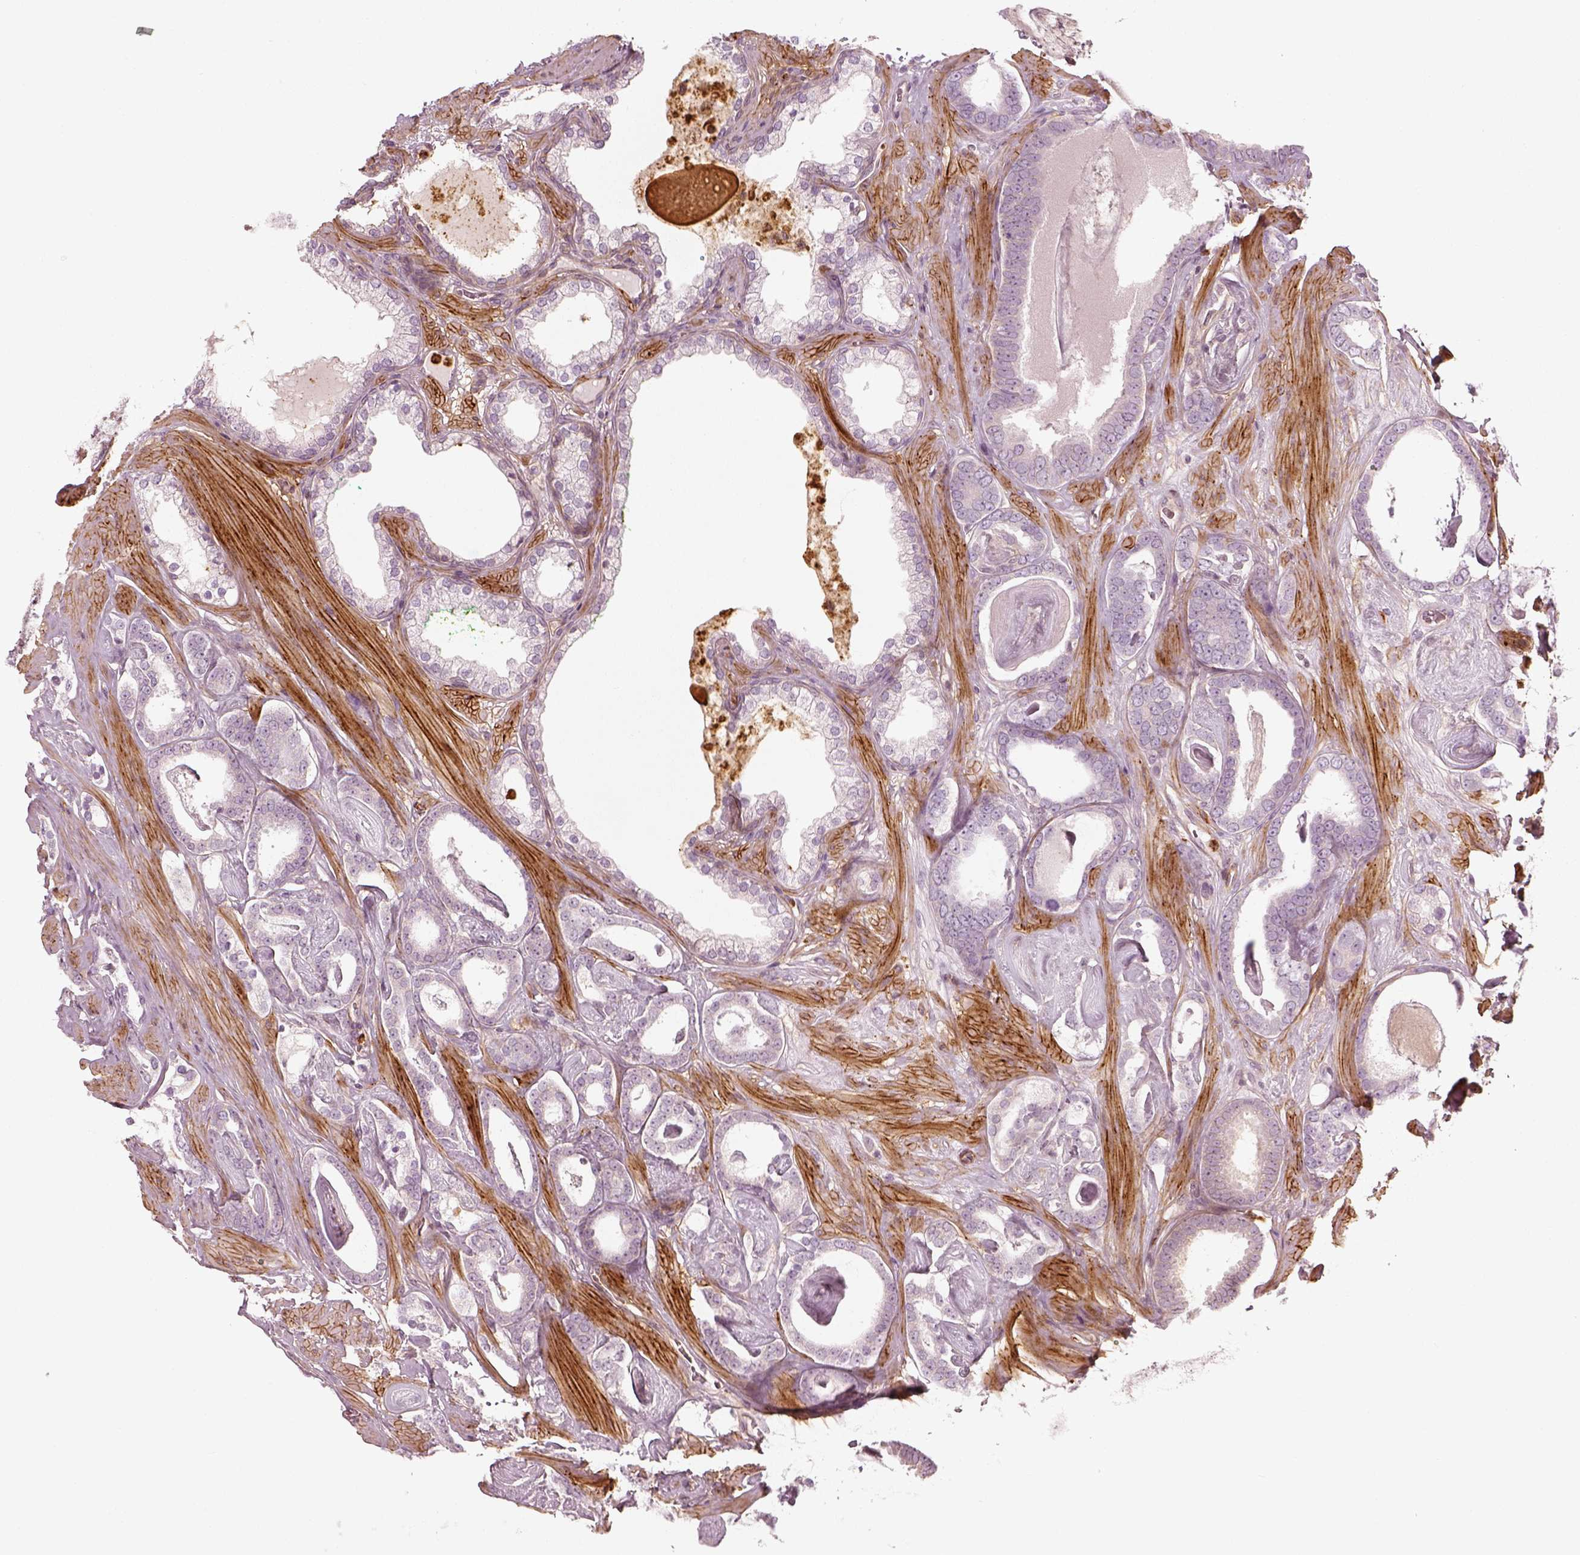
{"staining": {"intensity": "negative", "quantity": "none", "location": "none"}, "tissue": "prostate cancer", "cell_type": "Tumor cells", "image_type": "cancer", "snomed": [{"axis": "morphology", "description": "Adenocarcinoma, High grade"}, {"axis": "topography", "description": "Prostate"}], "caption": "The histopathology image displays no staining of tumor cells in prostate cancer.", "gene": "NPTN", "patient": {"sex": "male", "age": 63}}